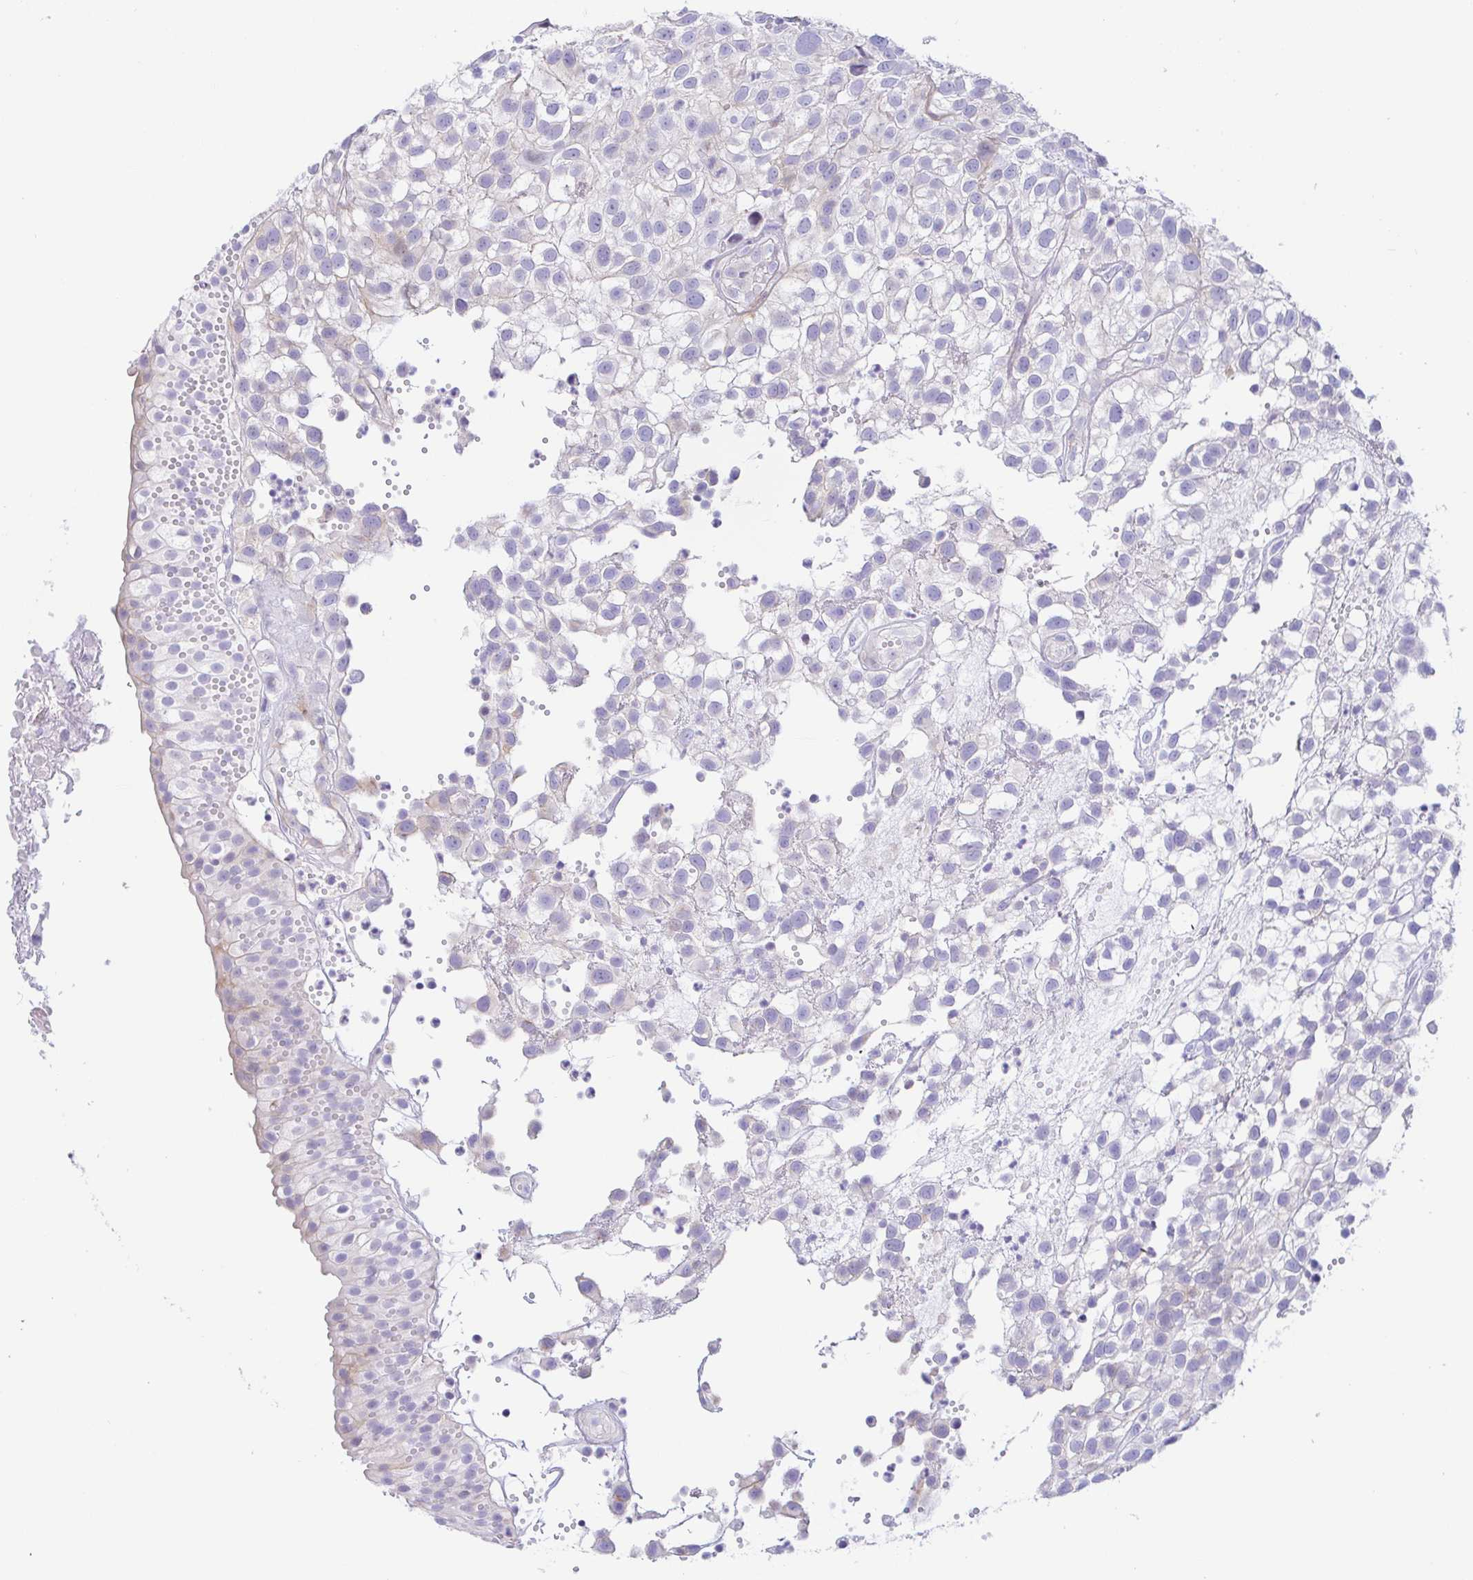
{"staining": {"intensity": "negative", "quantity": "none", "location": "none"}, "tissue": "urothelial cancer", "cell_type": "Tumor cells", "image_type": "cancer", "snomed": [{"axis": "morphology", "description": "Urothelial carcinoma, High grade"}, {"axis": "topography", "description": "Urinary bladder"}], "caption": "High power microscopy image of an IHC photomicrograph of high-grade urothelial carcinoma, revealing no significant positivity in tumor cells. (Immunohistochemistry, brightfield microscopy, high magnification).", "gene": "PINLYP", "patient": {"sex": "male", "age": 56}}